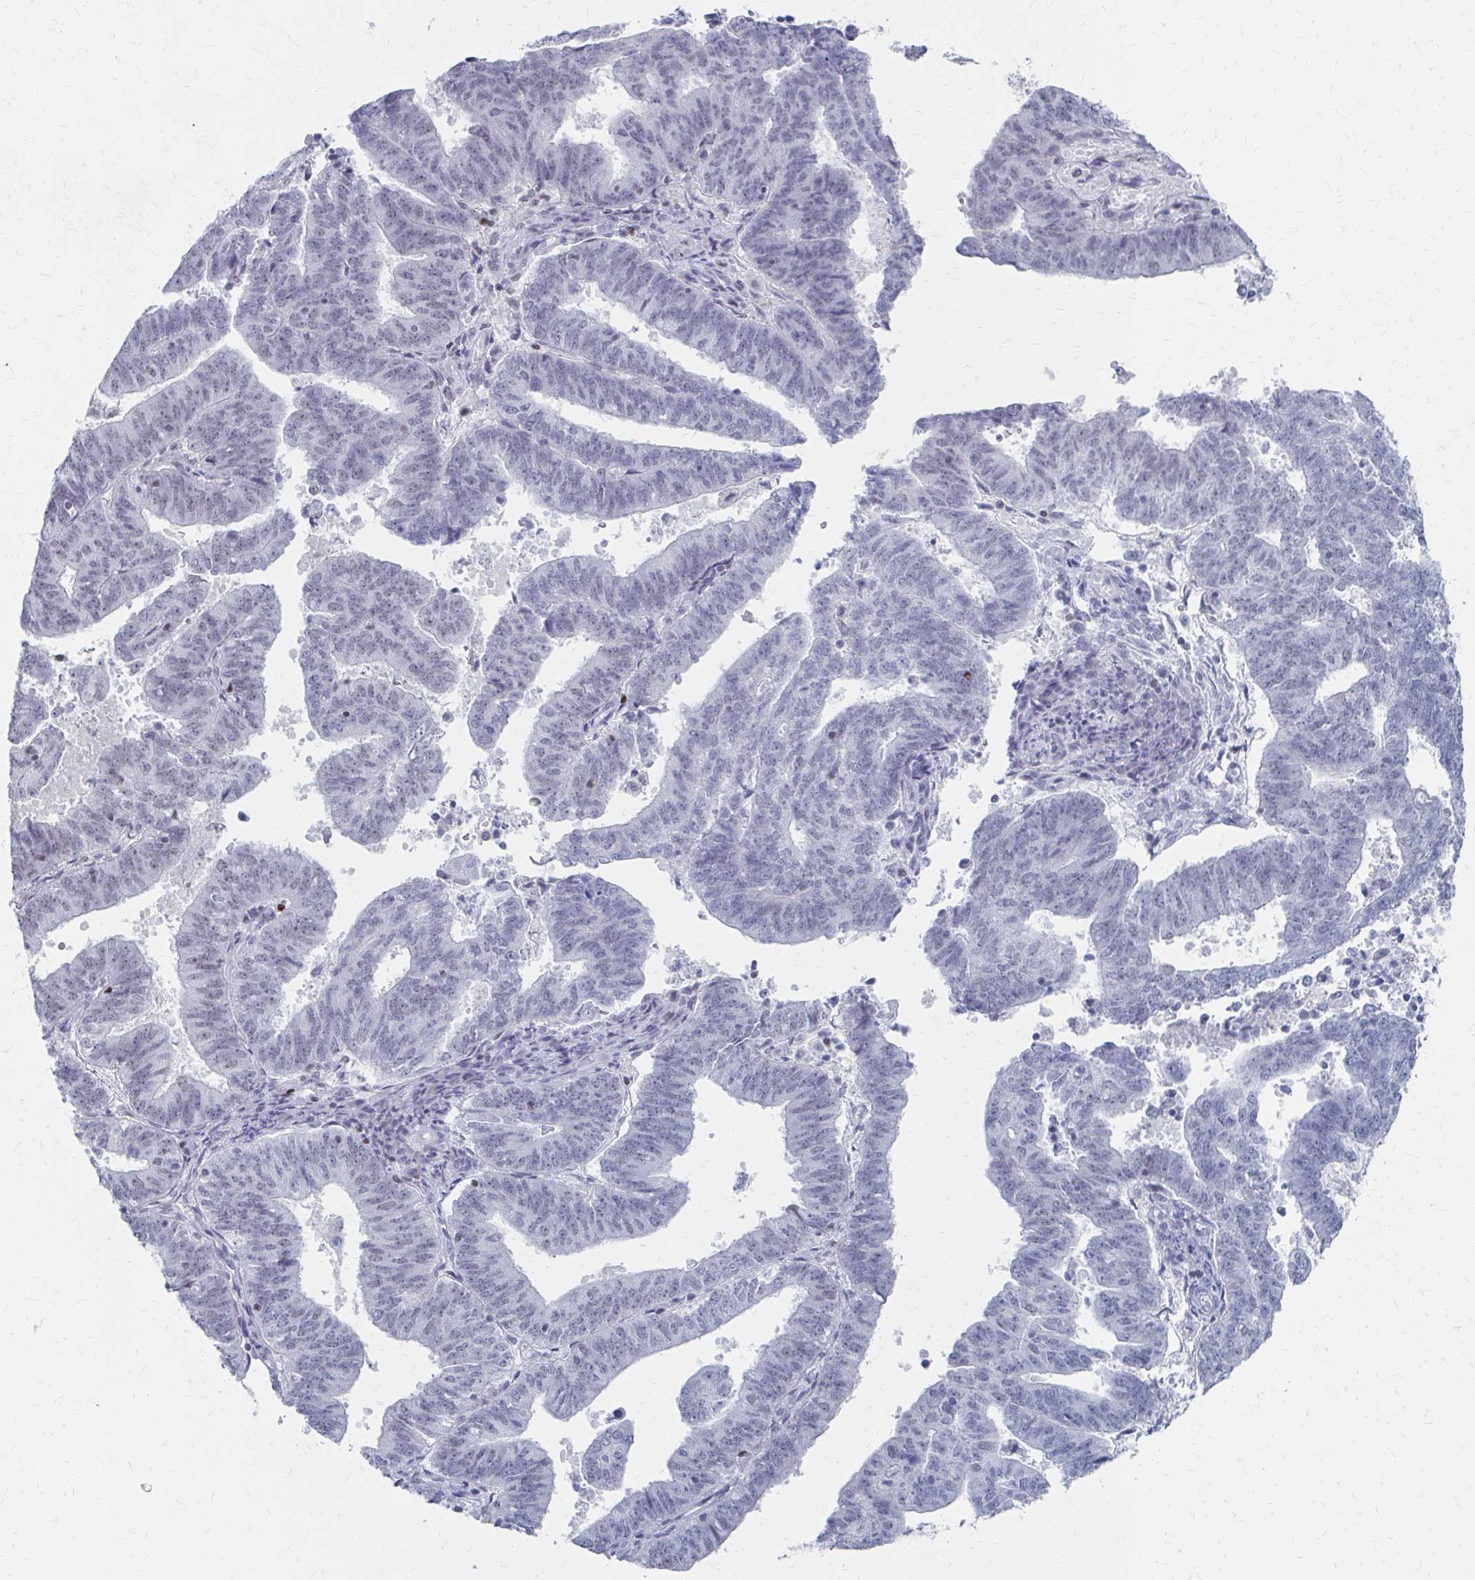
{"staining": {"intensity": "weak", "quantity": "25%-75%", "location": "nuclear"}, "tissue": "endometrial cancer", "cell_type": "Tumor cells", "image_type": "cancer", "snomed": [{"axis": "morphology", "description": "Adenocarcinoma, NOS"}, {"axis": "topography", "description": "Endometrium"}], "caption": "IHC of human endometrial cancer (adenocarcinoma) shows low levels of weak nuclear staining in about 25%-75% of tumor cells. (DAB (3,3'-diaminobenzidine) IHC, brown staining for protein, blue staining for nuclei).", "gene": "CDIN1", "patient": {"sex": "female", "age": 82}}